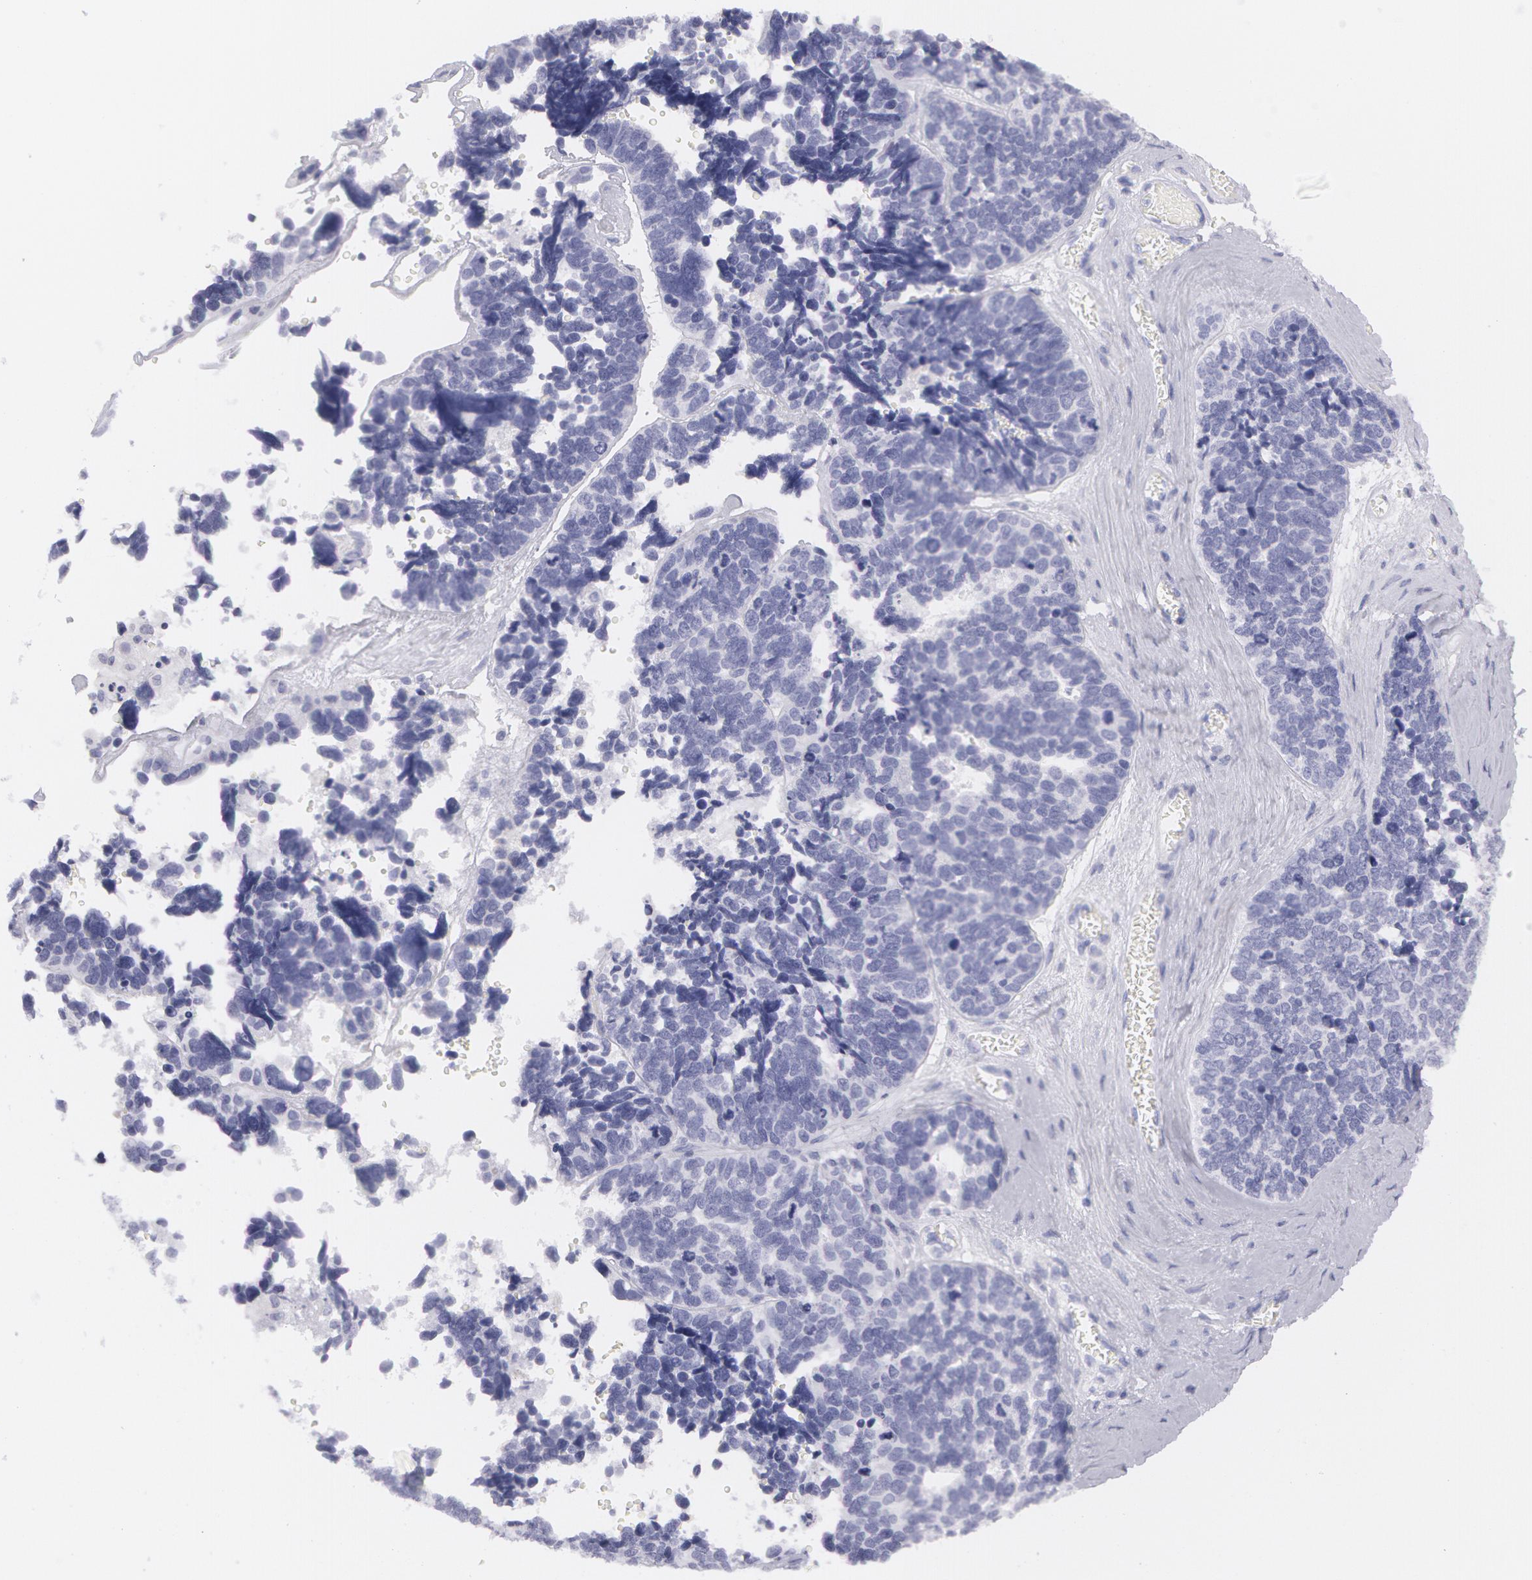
{"staining": {"intensity": "negative", "quantity": "none", "location": "none"}, "tissue": "ovarian cancer", "cell_type": "Tumor cells", "image_type": "cancer", "snomed": [{"axis": "morphology", "description": "Cystadenocarcinoma, serous, NOS"}, {"axis": "topography", "description": "Ovary"}], "caption": "Tumor cells show no significant protein expression in ovarian serous cystadenocarcinoma.", "gene": "AMACR", "patient": {"sex": "female", "age": 77}}